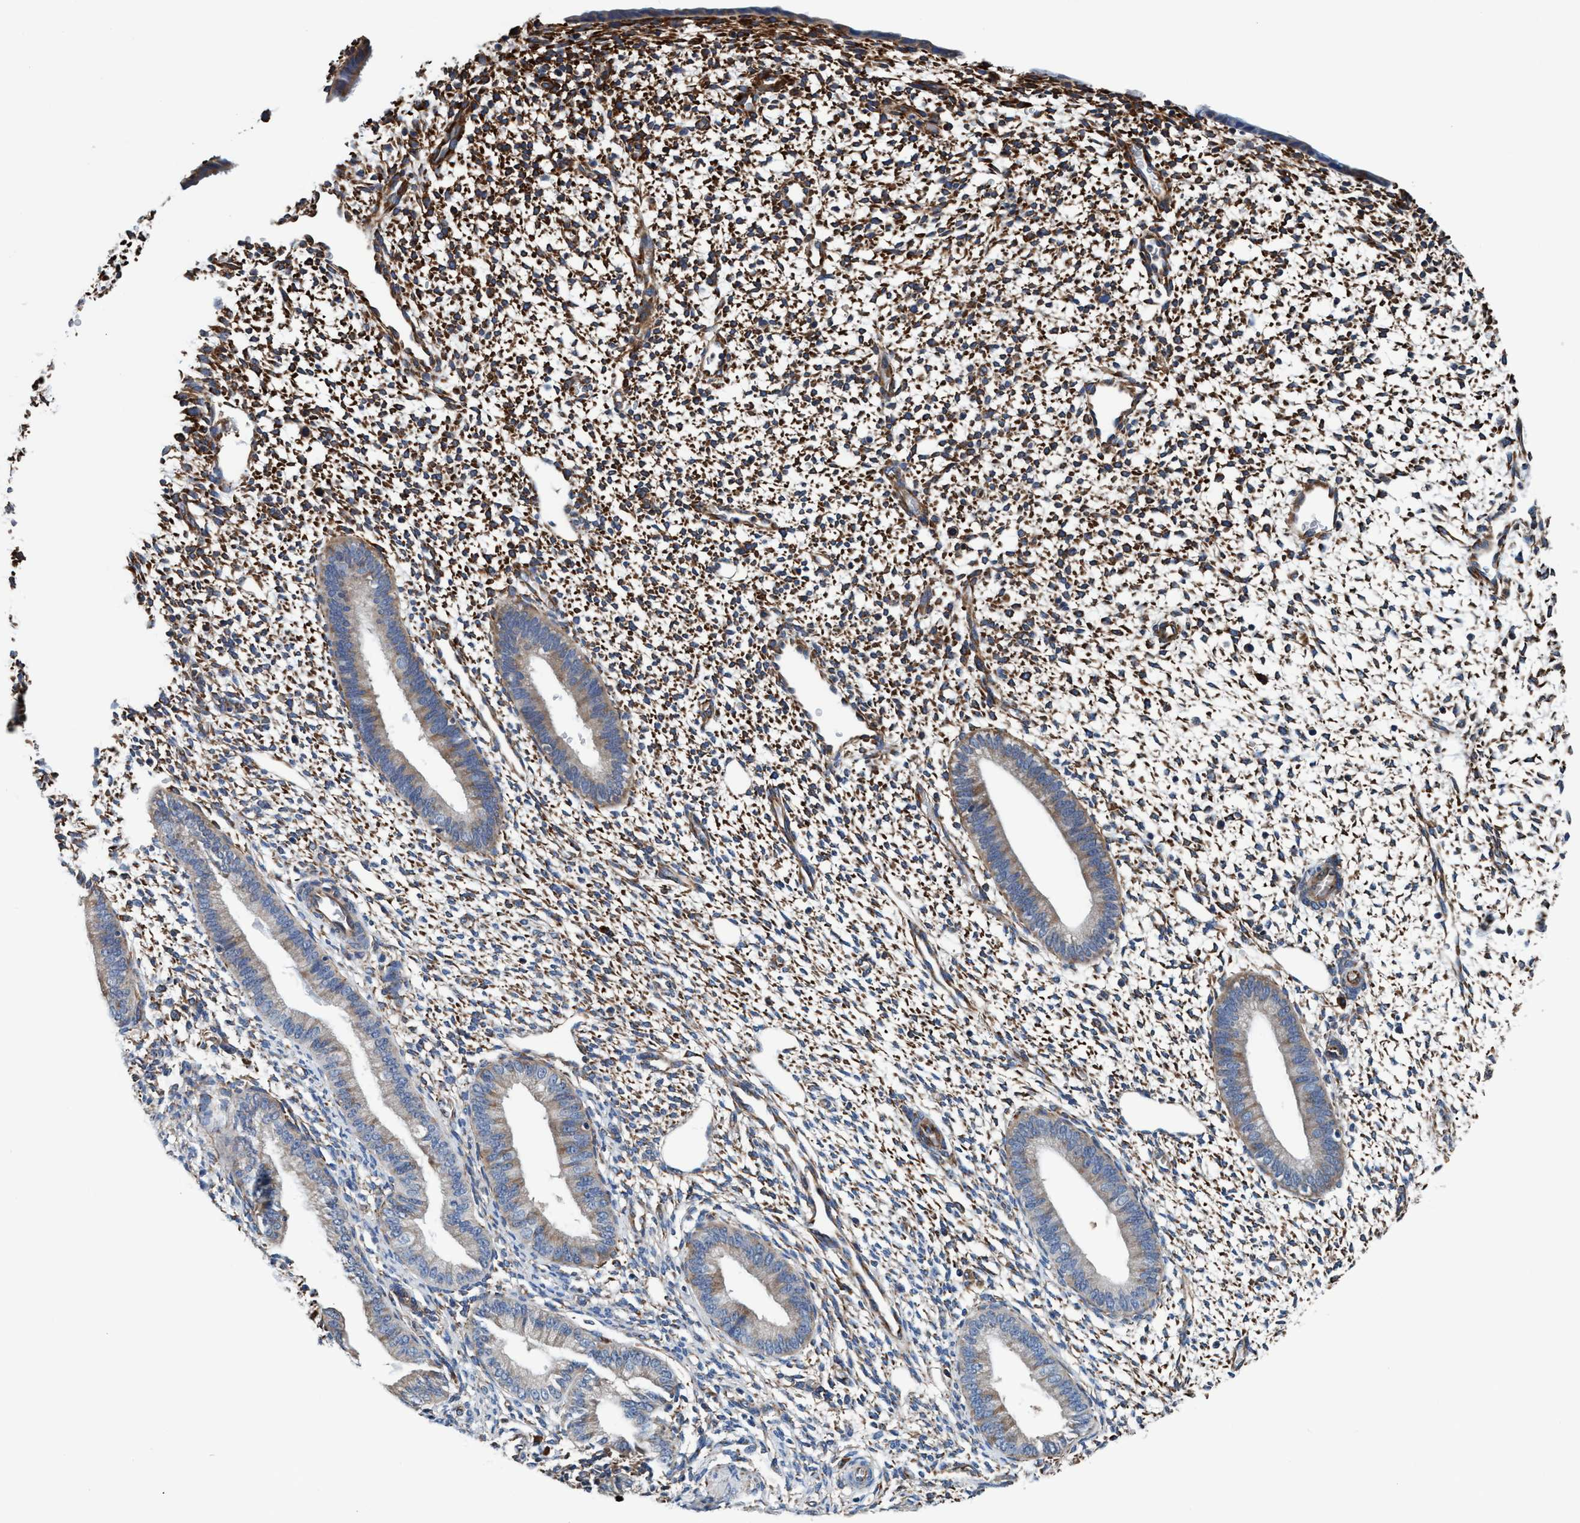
{"staining": {"intensity": "moderate", "quantity": "25%-75%", "location": "cytoplasmic/membranous"}, "tissue": "endometrium", "cell_type": "Cells in endometrial stroma", "image_type": "normal", "snomed": [{"axis": "morphology", "description": "Normal tissue, NOS"}, {"axis": "topography", "description": "Endometrium"}], "caption": "DAB (3,3'-diaminobenzidine) immunohistochemical staining of unremarkable endometrium reveals moderate cytoplasmic/membranous protein staining in about 25%-75% of cells in endometrial stroma. The staining is performed using DAB (3,3'-diaminobenzidine) brown chromogen to label protein expression. The nuclei are counter-stained blue using hematoxylin.", "gene": "ENDOG", "patient": {"sex": "female", "age": 46}}